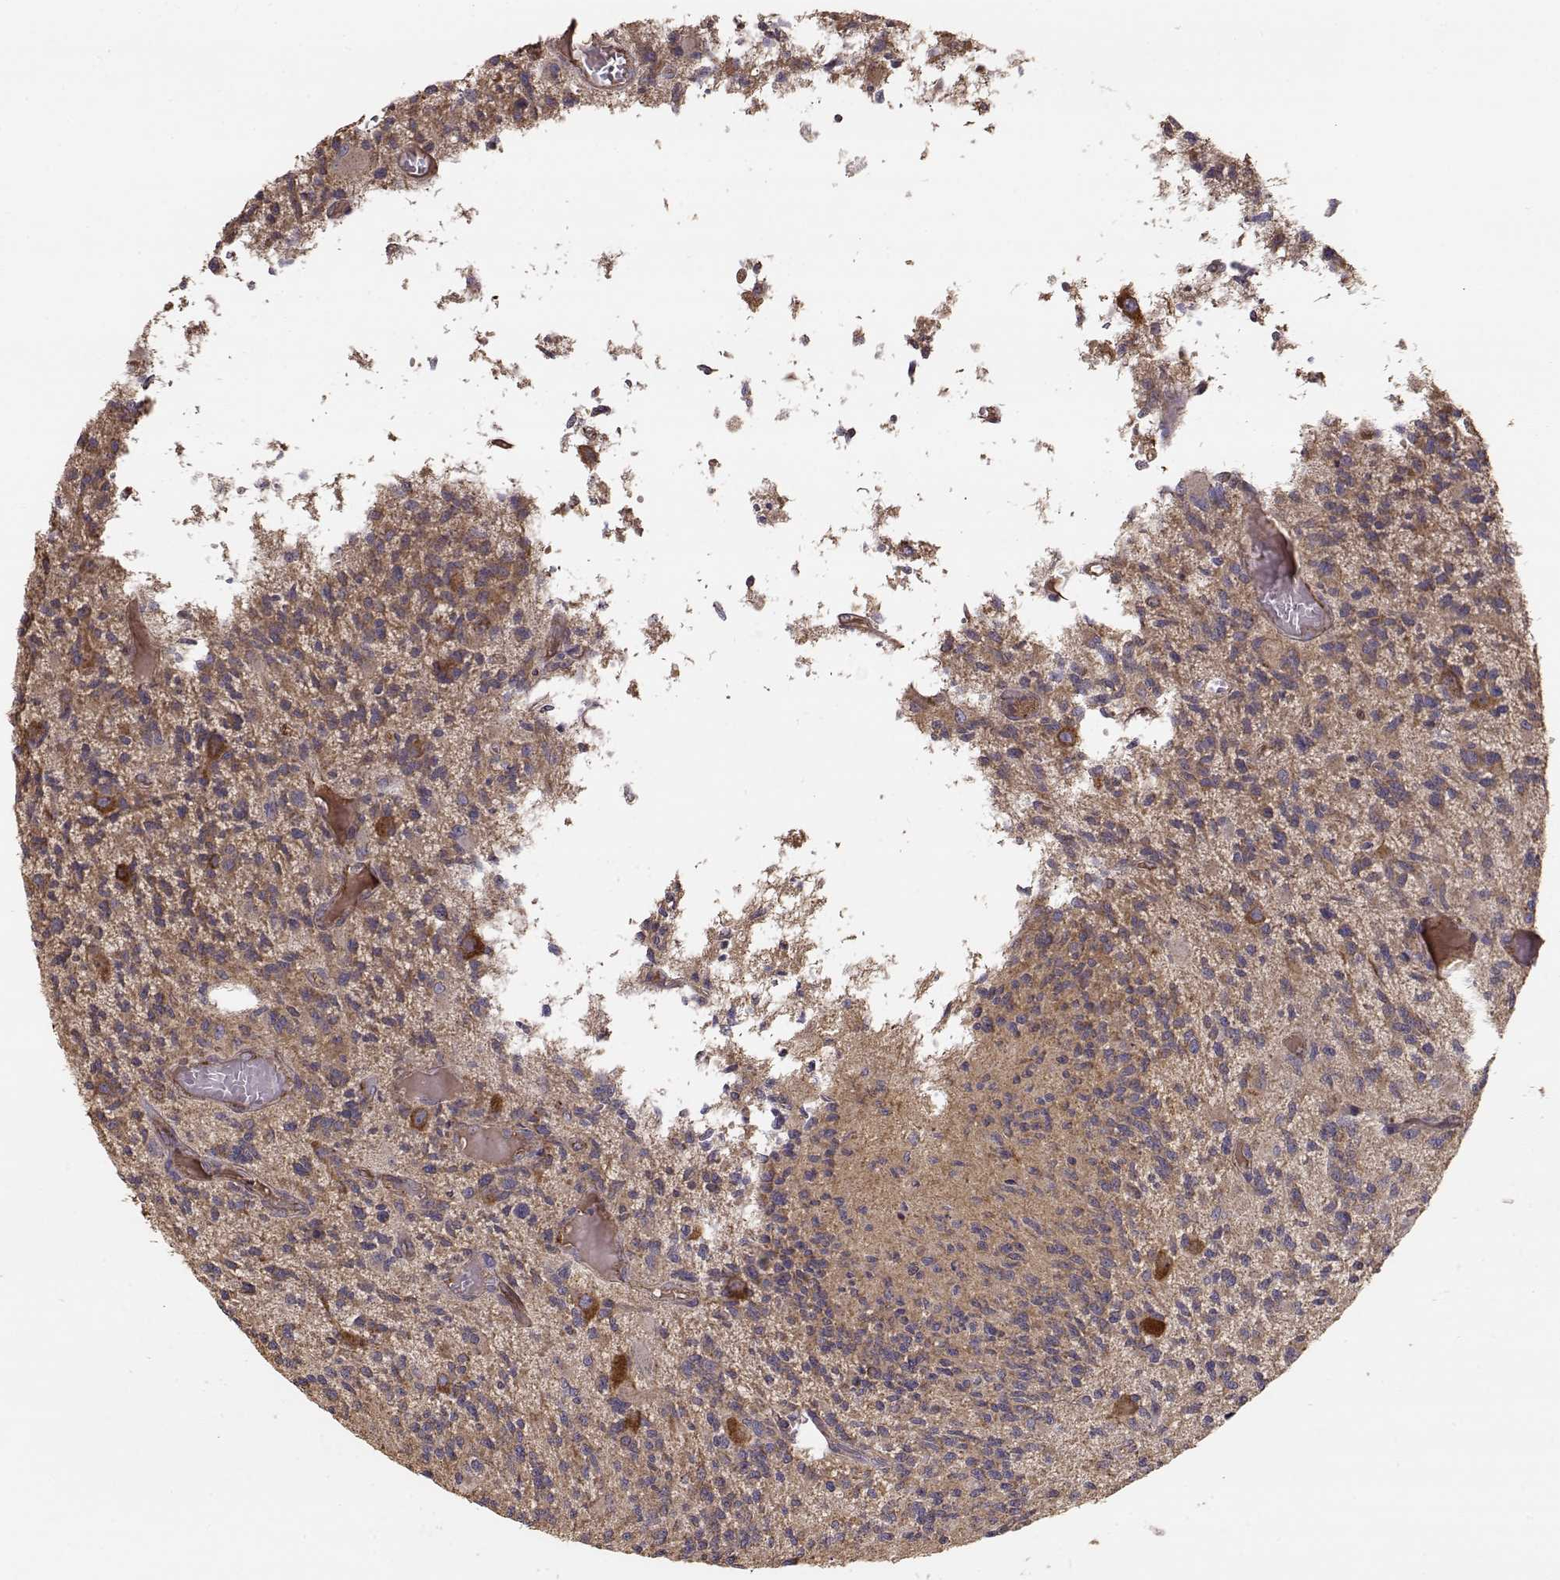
{"staining": {"intensity": "weak", "quantity": ">75%", "location": "cytoplasmic/membranous"}, "tissue": "glioma", "cell_type": "Tumor cells", "image_type": "cancer", "snomed": [{"axis": "morphology", "description": "Glioma, malignant, High grade"}, {"axis": "topography", "description": "Brain"}], "caption": "Protein staining of high-grade glioma (malignant) tissue reveals weak cytoplasmic/membranous expression in about >75% of tumor cells. (DAB IHC, brown staining for protein, blue staining for nuclei).", "gene": "TARS3", "patient": {"sex": "female", "age": 63}}